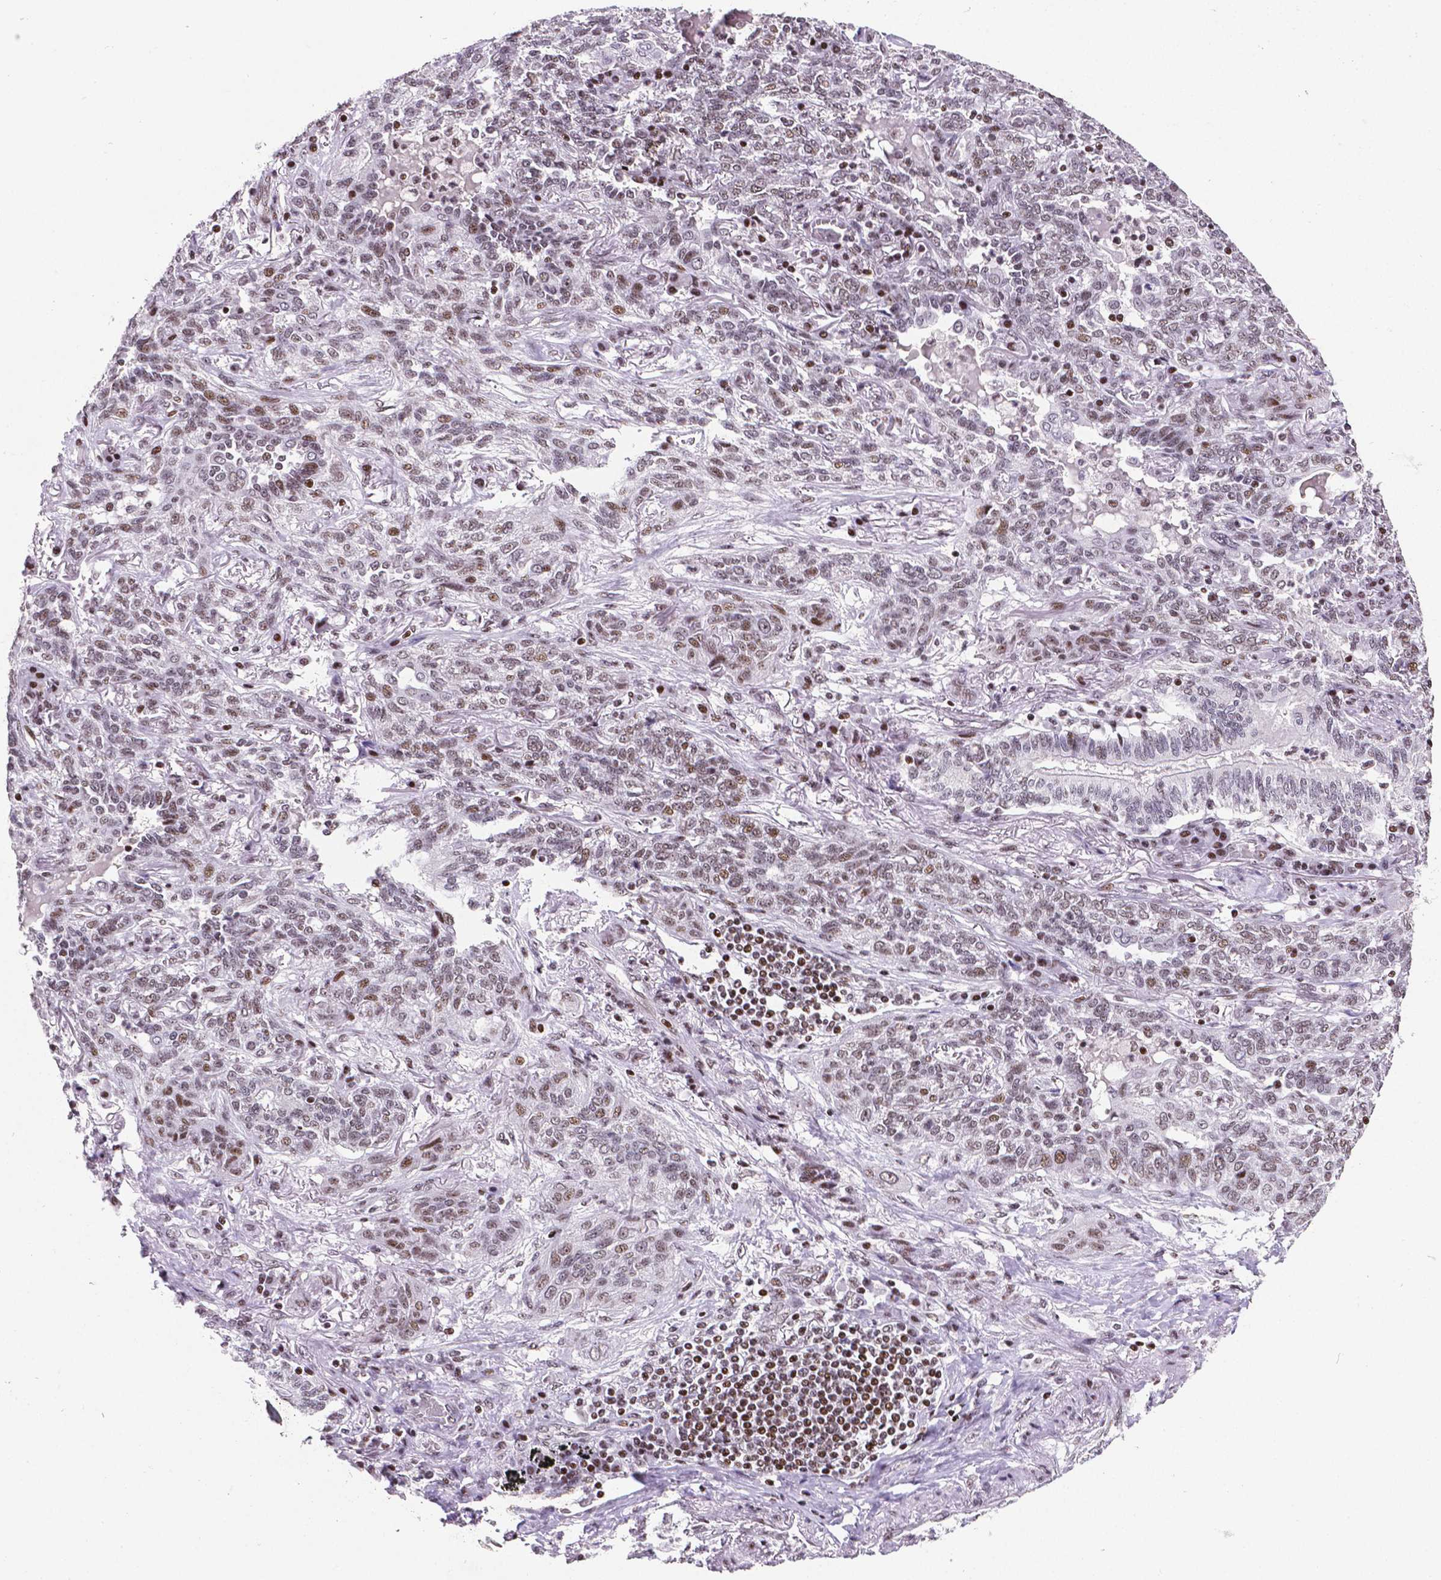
{"staining": {"intensity": "moderate", "quantity": ">75%", "location": "nuclear"}, "tissue": "lung cancer", "cell_type": "Tumor cells", "image_type": "cancer", "snomed": [{"axis": "morphology", "description": "Squamous cell carcinoma, NOS"}, {"axis": "topography", "description": "Lung"}], "caption": "Immunohistochemistry (DAB (3,3'-diaminobenzidine)) staining of human lung squamous cell carcinoma demonstrates moderate nuclear protein positivity in approximately >75% of tumor cells.", "gene": "CTCF", "patient": {"sex": "female", "age": 70}}